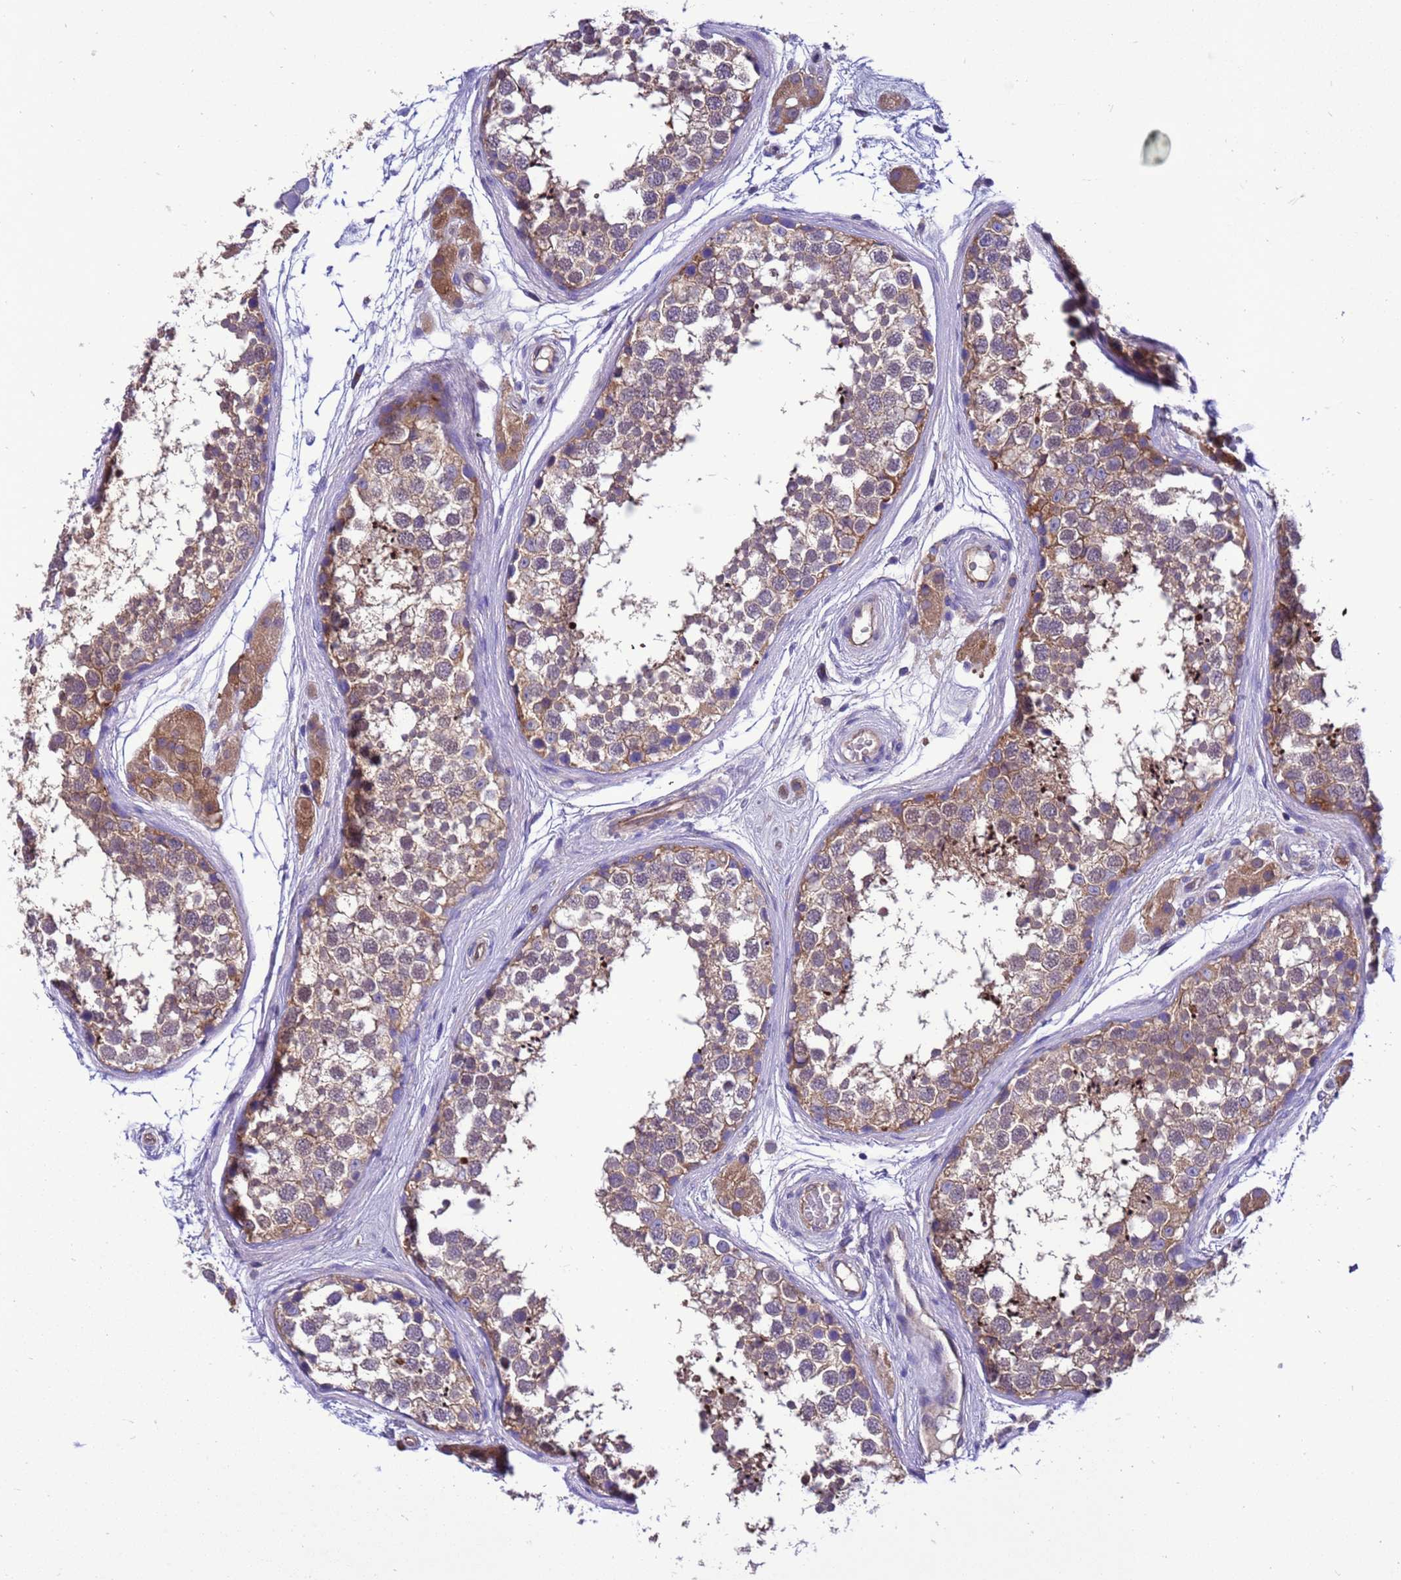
{"staining": {"intensity": "moderate", "quantity": ">75%", "location": "cytoplasmic/membranous"}, "tissue": "testis", "cell_type": "Cells in seminiferous ducts", "image_type": "normal", "snomed": [{"axis": "morphology", "description": "Normal tissue, NOS"}, {"axis": "topography", "description": "Testis"}], "caption": "Protein staining by IHC demonstrates moderate cytoplasmic/membranous positivity in about >75% of cells in seminiferous ducts in benign testis. The staining is performed using DAB brown chromogen to label protein expression. The nuclei are counter-stained blue using hematoxylin.", "gene": "RABEP2", "patient": {"sex": "male", "age": 56}}